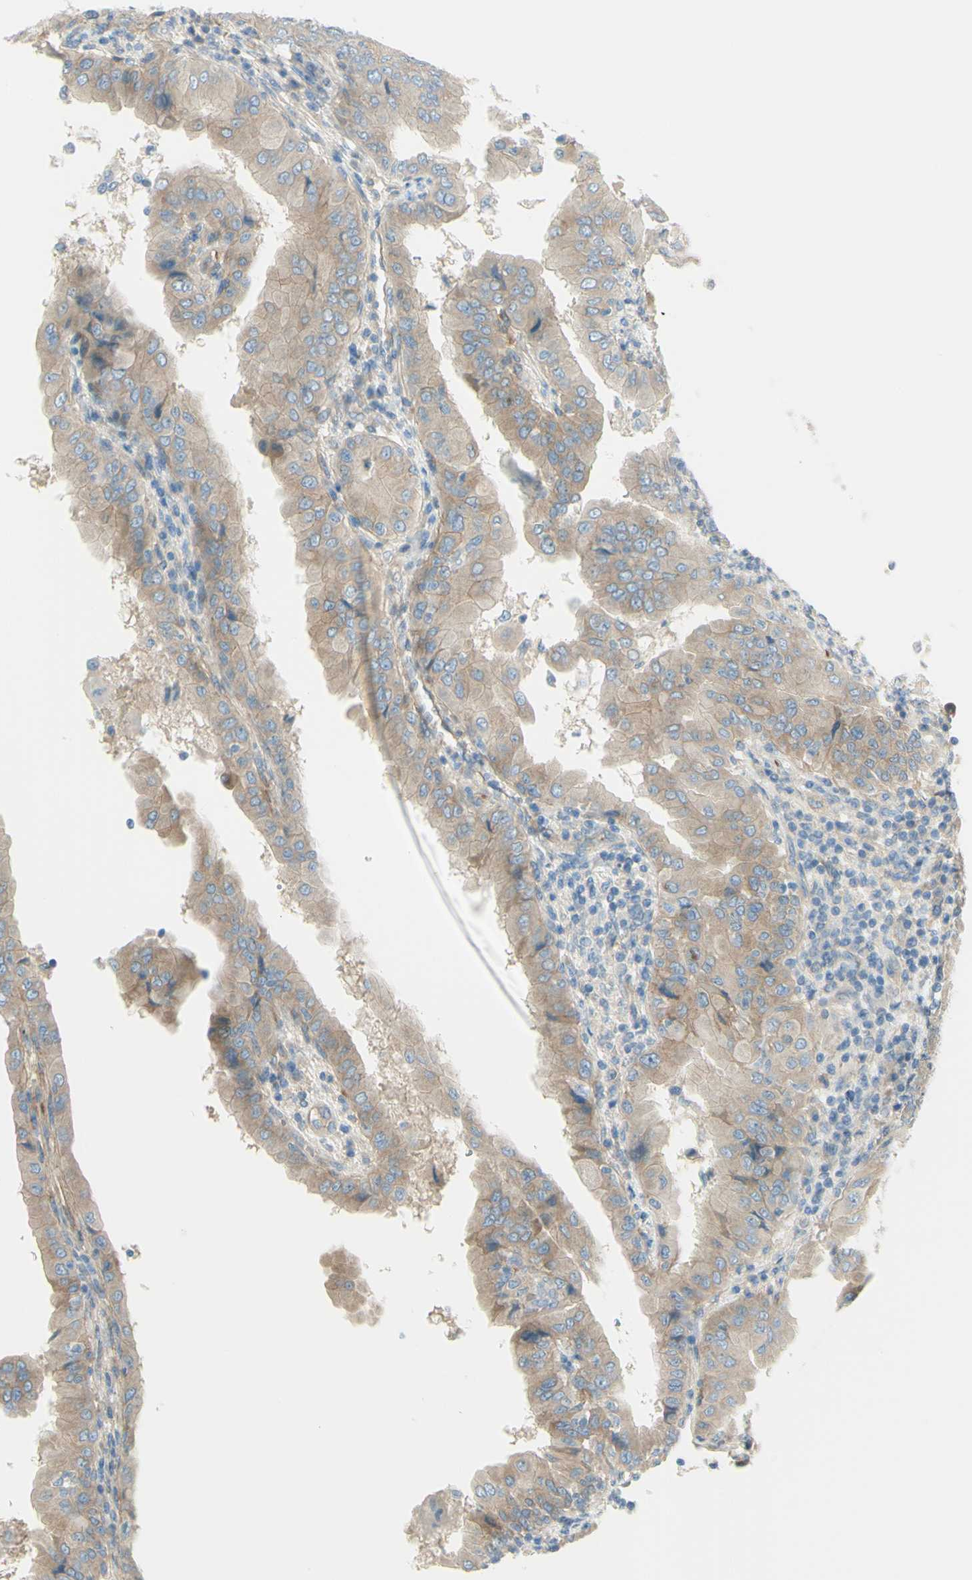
{"staining": {"intensity": "moderate", "quantity": ">75%", "location": "cytoplasmic/membranous"}, "tissue": "thyroid cancer", "cell_type": "Tumor cells", "image_type": "cancer", "snomed": [{"axis": "morphology", "description": "Papillary adenocarcinoma, NOS"}, {"axis": "topography", "description": "Thyroid gland"}], "caption": "There is medium levels of moderate cytoplasmic/membranous staining in tumor cells of papillary adenocarcinoma (thyroid), as demonstrated by immunohistochemical staining (brown color).", "gene": "PCDHGA2", "patient": {"sex": "male", "age": 33}}